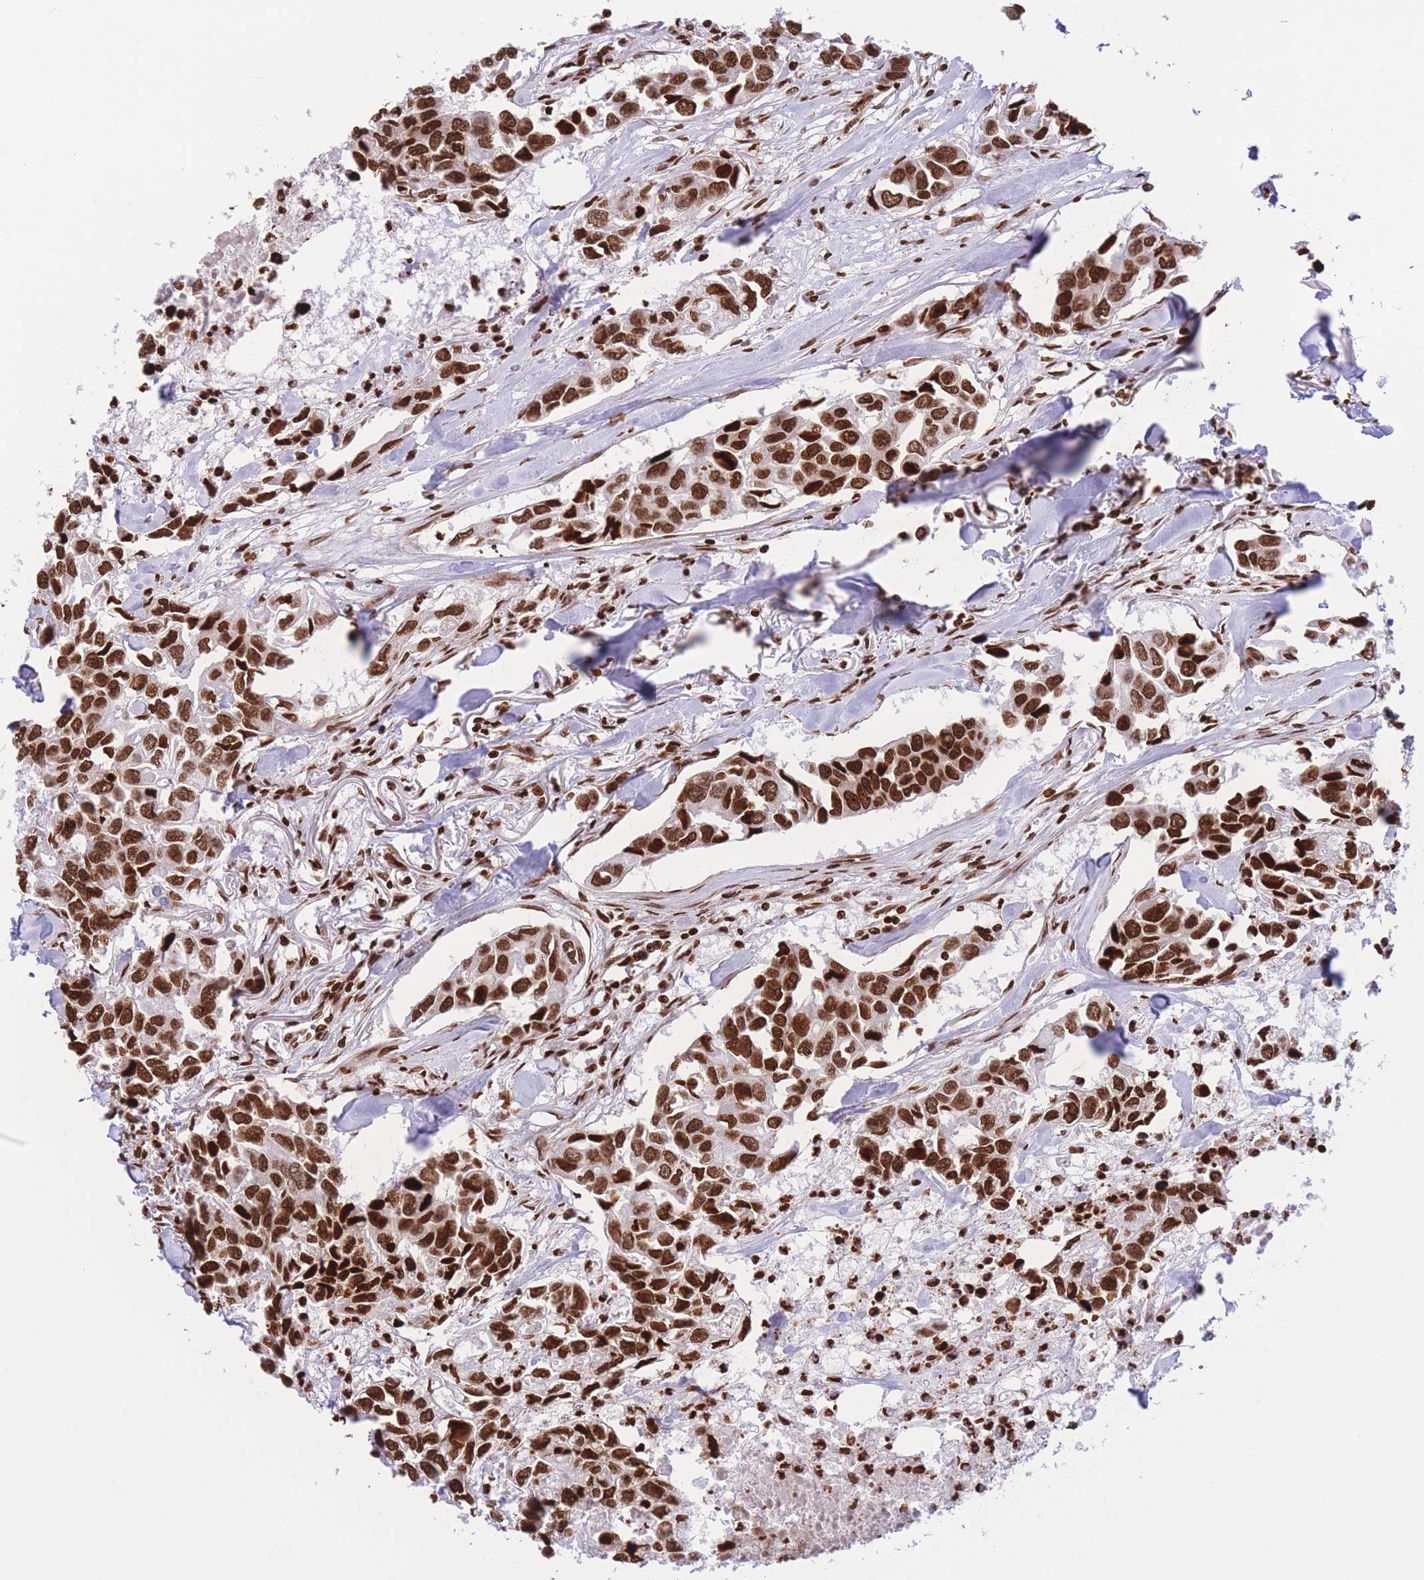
{"staining": {"intensity": "strong", "quantity": ">75%", "location": "nuclear"}, "tissue": "breast cancer", "cell_type": "Tumor cells", "image_type": "cancer", "snomed": [{"axis": "morphology", "description": "Duct carcinoma"}, {"axis": "topography", "description": "Breast"}], "caption": "Strong nuclear protein staining is present in approximately >75% of tumor cells in breast cancer.", "gene": "H2BC11", "patient": {"sex": "female", "age": 83}}